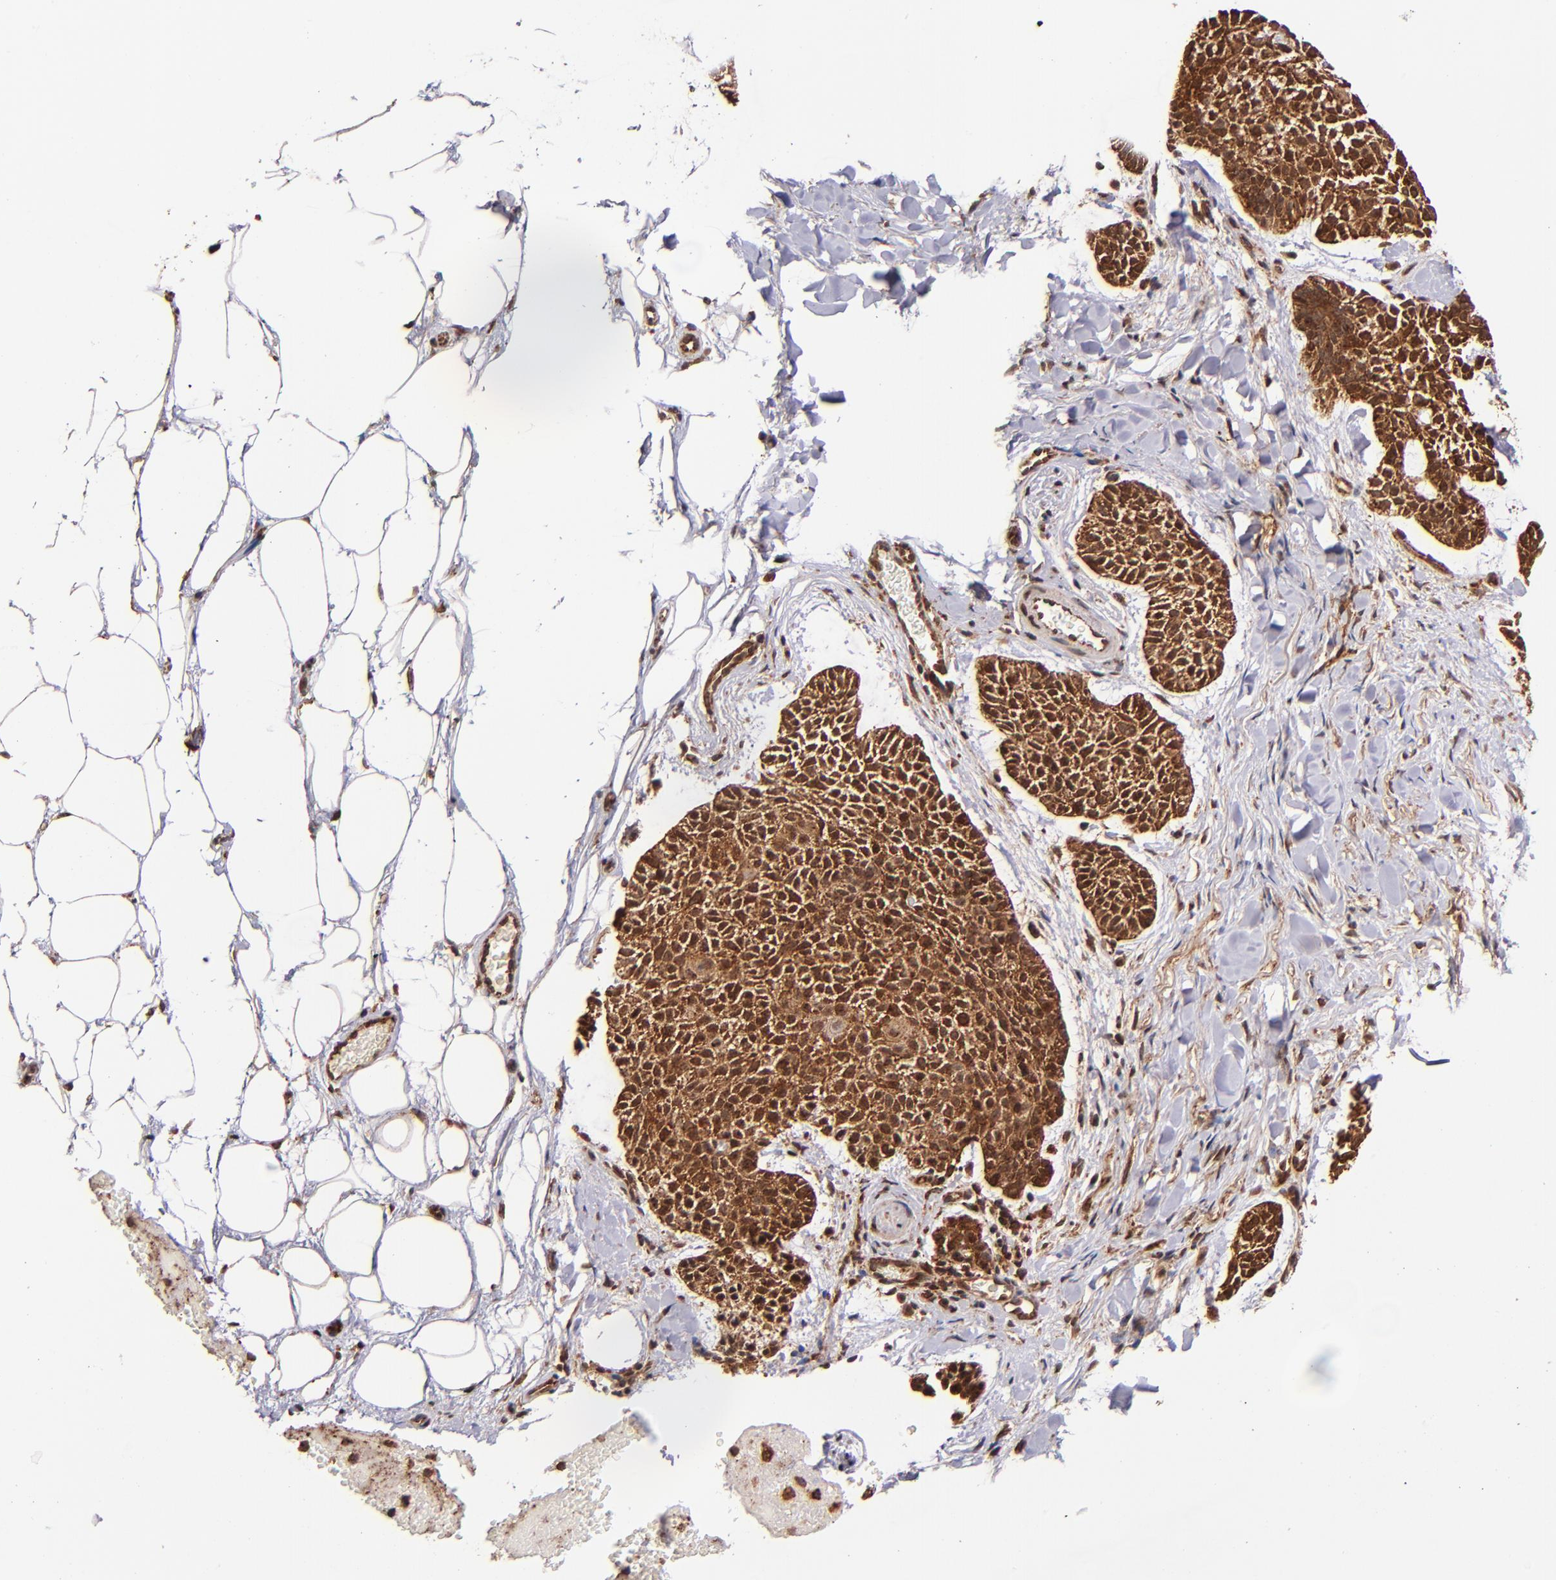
{"staining": {"intensity": "strong", "quantity": ">75%", "location": "cytoplasmic/membranous"}, "tissue": "skin cancer", "cell_type": "Tumor cells", "image_type": "cancer", "snomed": [{"axis": "morphology", "description": "Normal tissue, NOS"}, {"axis": "morphology", "description": "Basal cell carcinoma"}, {"axis": "topography", "description": "Skin"}], "caption": "Immunohistochemical staining of skin cancer demonstrates high levels of strong cytoplasmic/membranous protein staining in about >75% of tumor cells.", "gene": "STX8", "patient": {"sex": "female", "age": 70}}